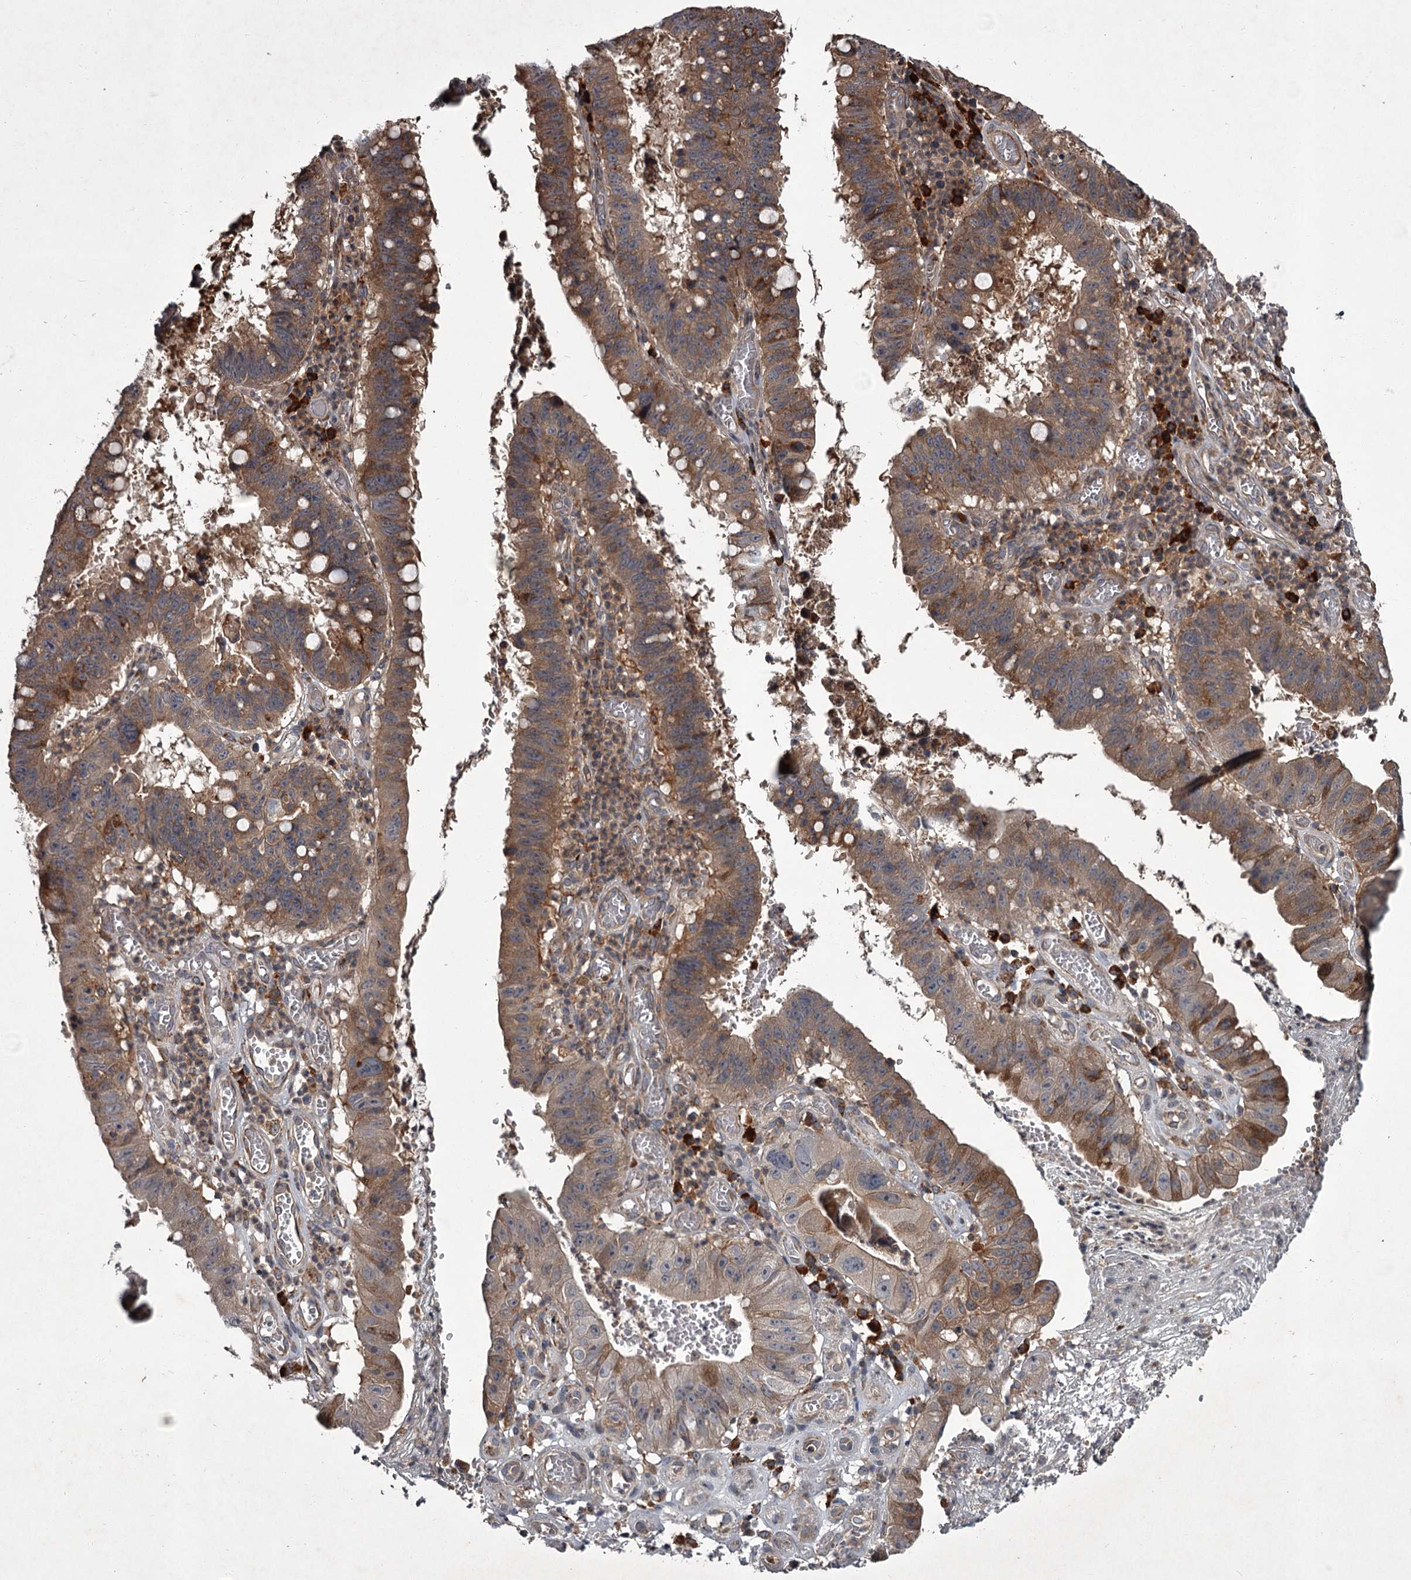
{"staining": {"intensity": "moderate", "quantity": ">75%", "location": "cytoplasmic/membranous"}, "tissue": "stomach cancer", "cell_type": "Tumor cells", "image_type": "cancer", "snomed": [{"axis": "morphology", "description": "Adenocarcinoma, NOS"}, {"axis": "topography", "description": "Stomach"}], "caption": "Stomach cancer (adenocarcinoma) stained with DAB immunohistochemistry (IHC) shows medium levels of moderate cytoplasmic/membranous positivity in about >75% of tumor cells.", "gene": "UNC93B1", "patient": {"sex": "male", "age": 59}}